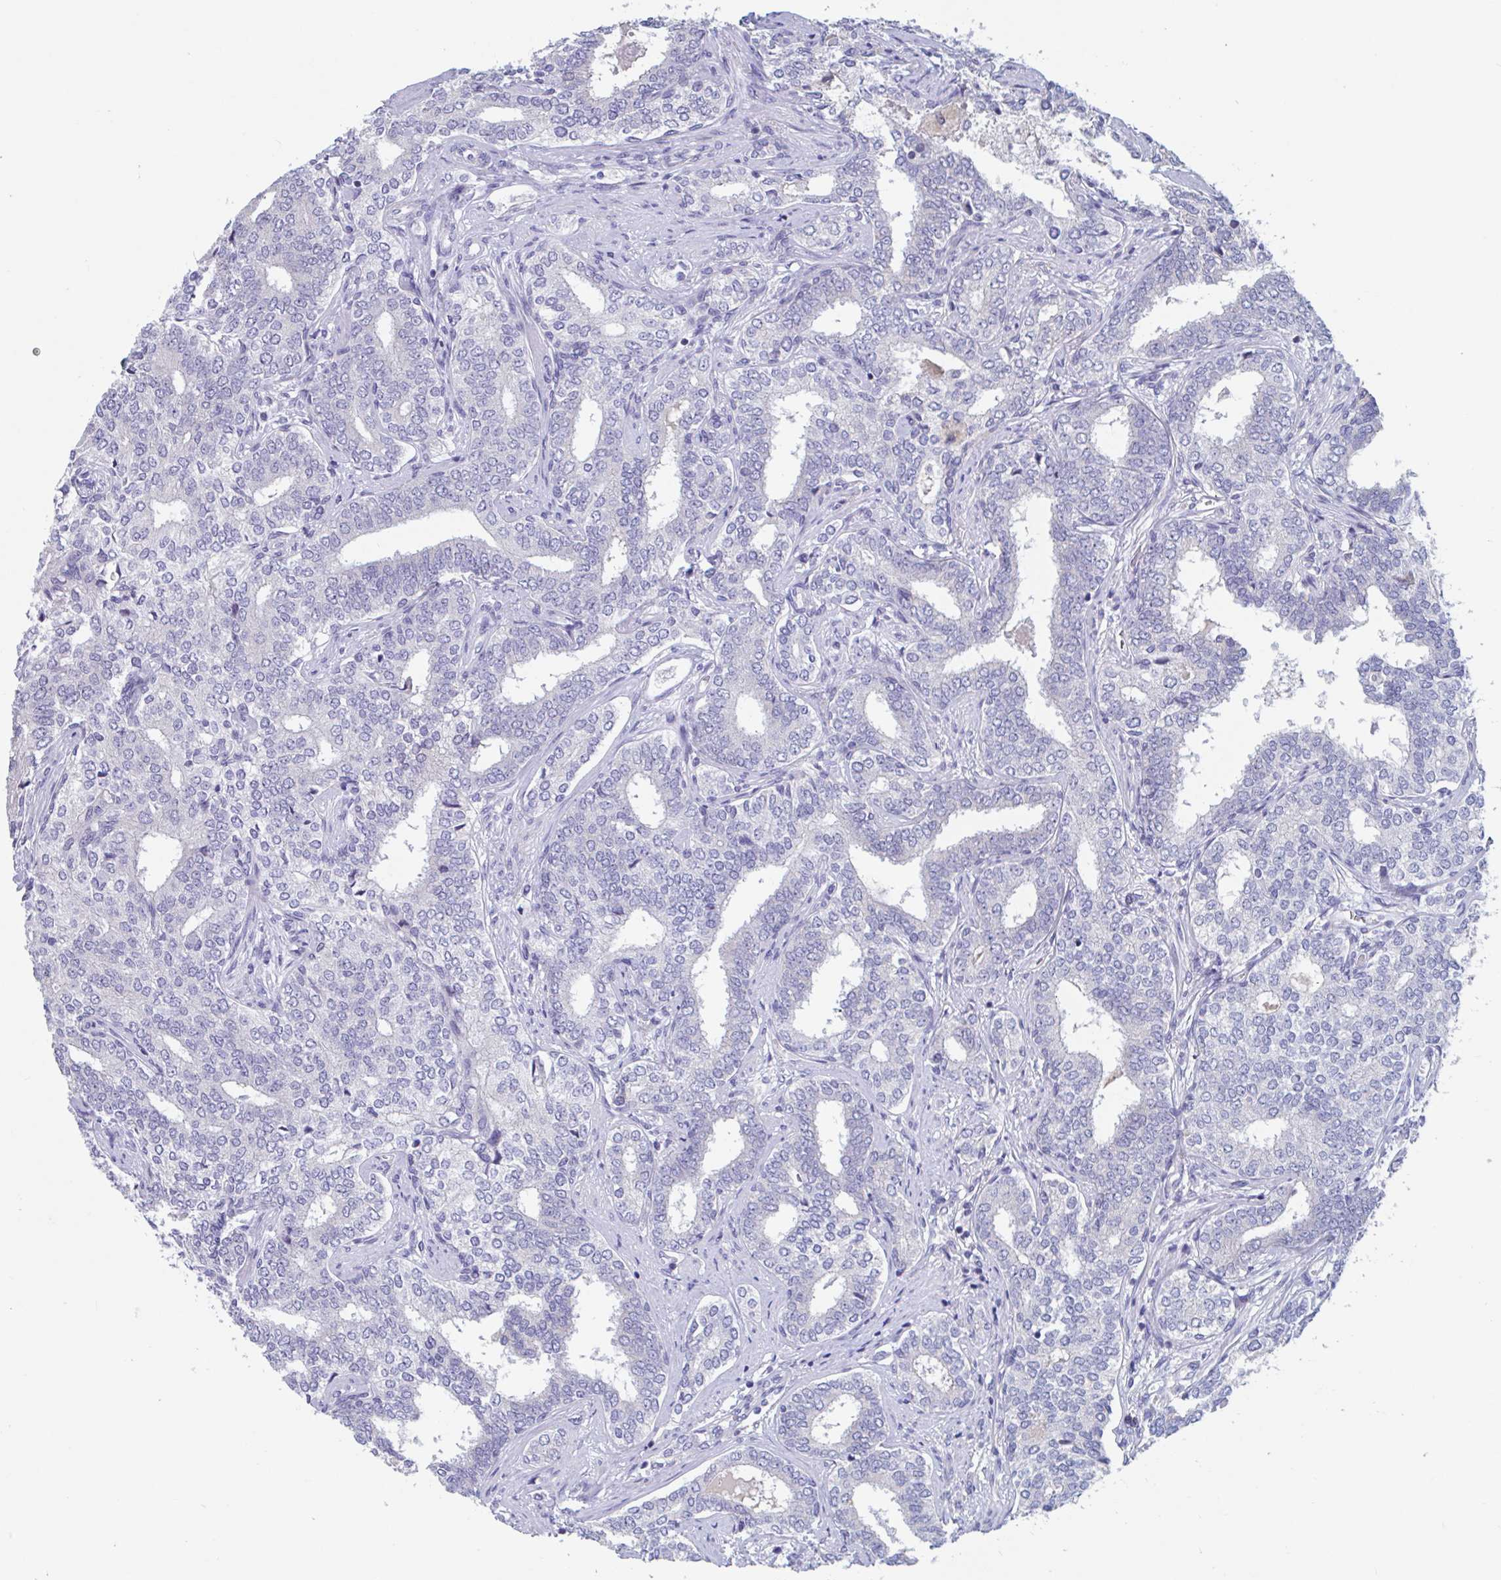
{"staining": {"intensity": "negative", "quantity": "none", "location": "none"}, "tissue": "prostate cancer", "cell_type": "Tumor cells", "image_type": "cancer", "snomed": [{"axis": "morphology", "description": "Adenocarcinoma, High grade"}, {"axis": "topography", "description": "Prostate"}], "caption": "Histopathology image shows no significant protein positivity in tumor cells of prostate cancer. (IHC, brightfield microscopy, high magnification).", "gene": "UNKL", "patient": {"sex": "male", "age": 72}}